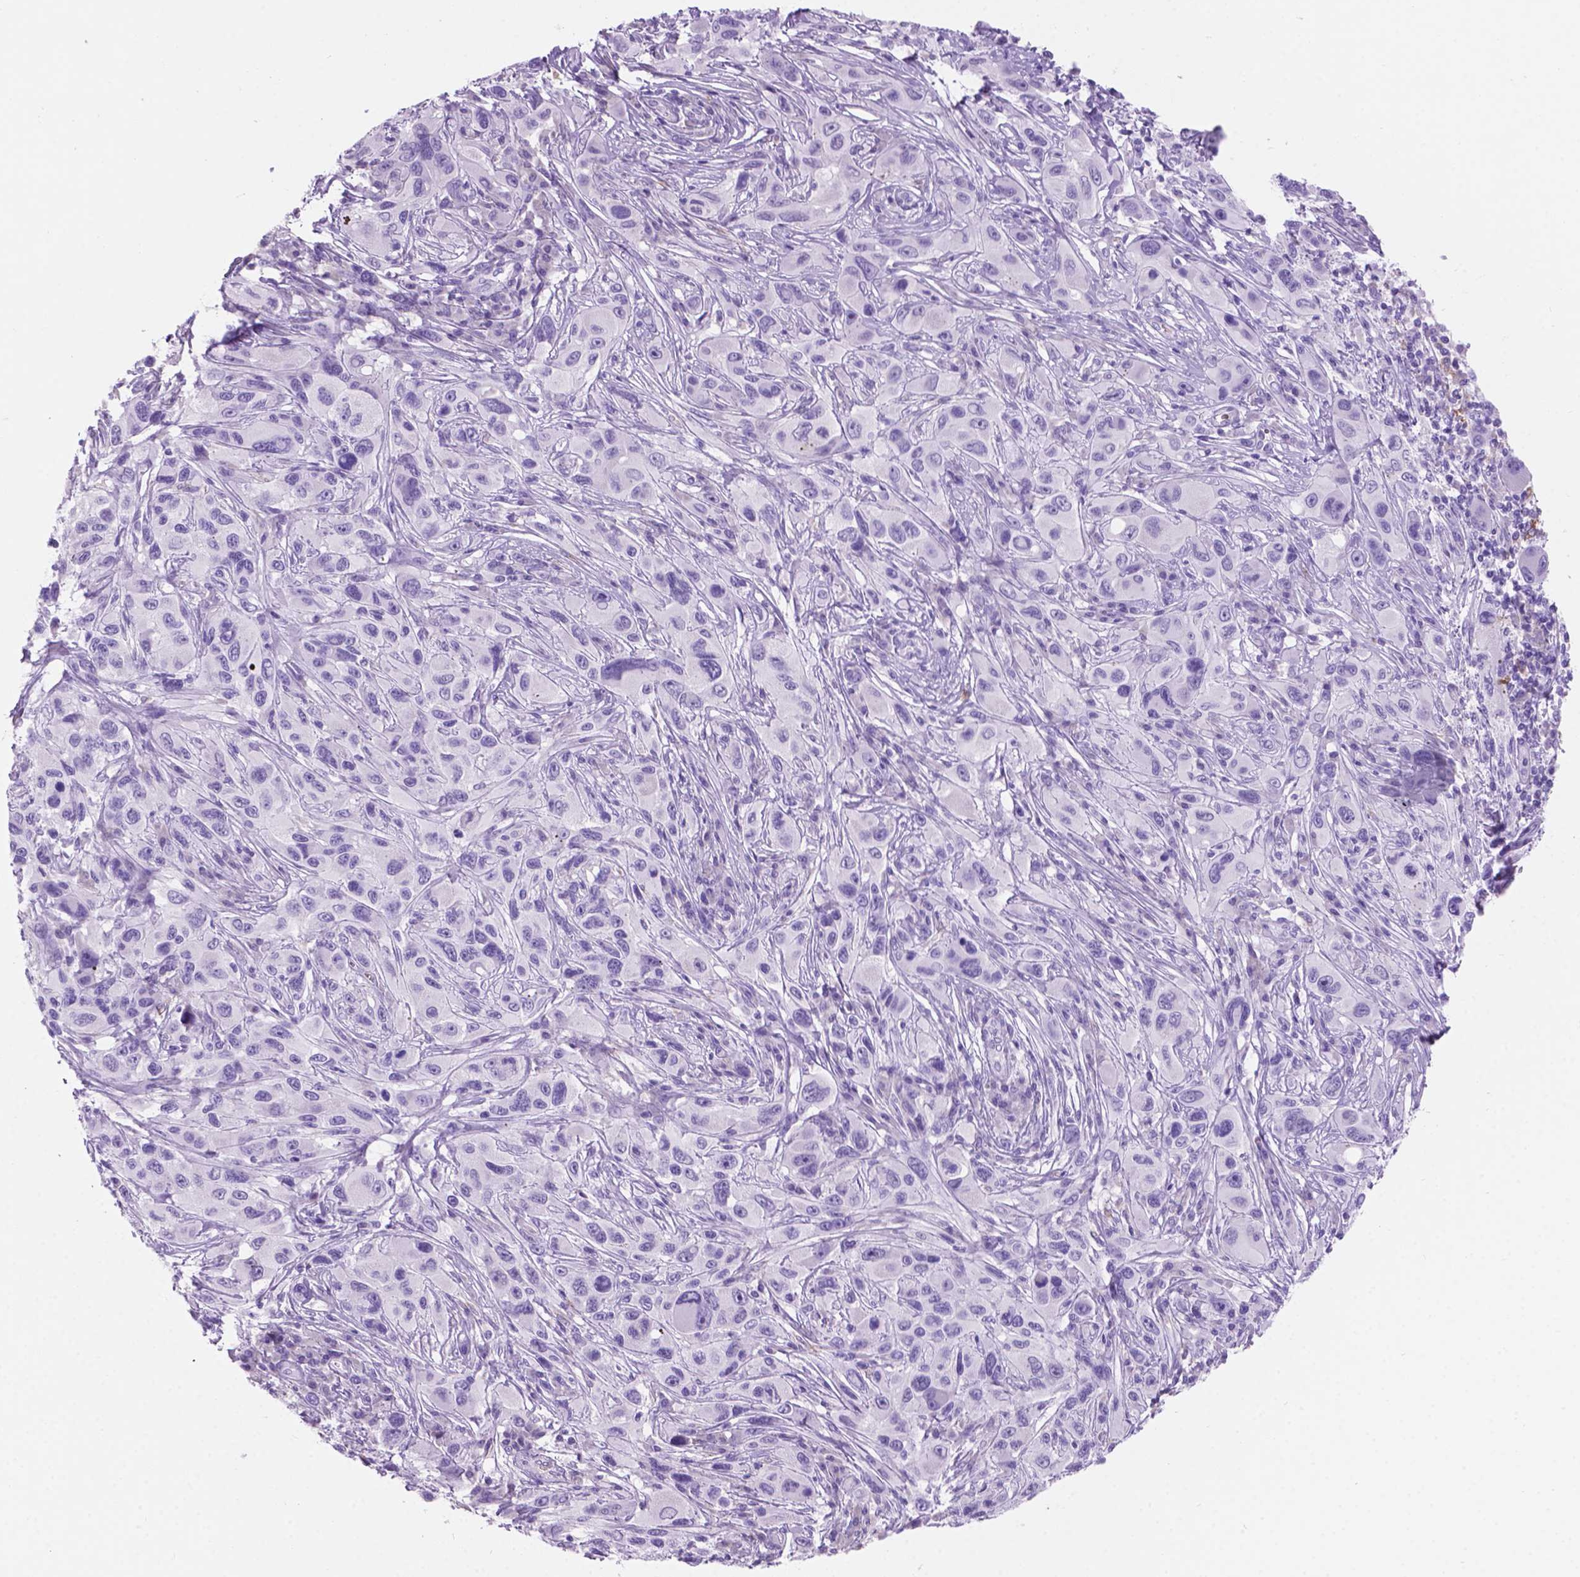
{"staining": {"intensity": "negative", "quantity": "none", "location": "none"}, "tissue": "melanoma", "cell_type": "Tumor cells", "image_type": "cancer", "snomed": [{"axis": "morphology", "description": "Malignant melanoma, NOS"}, {"axis": "topography", "description": "Skin"}], "caption": "Melanoma was stained to show a protein in brown. There is no significant staining in tumor cells.", "gene": "GRIN2B", "patient": {"sex": "male", "age": 53}}